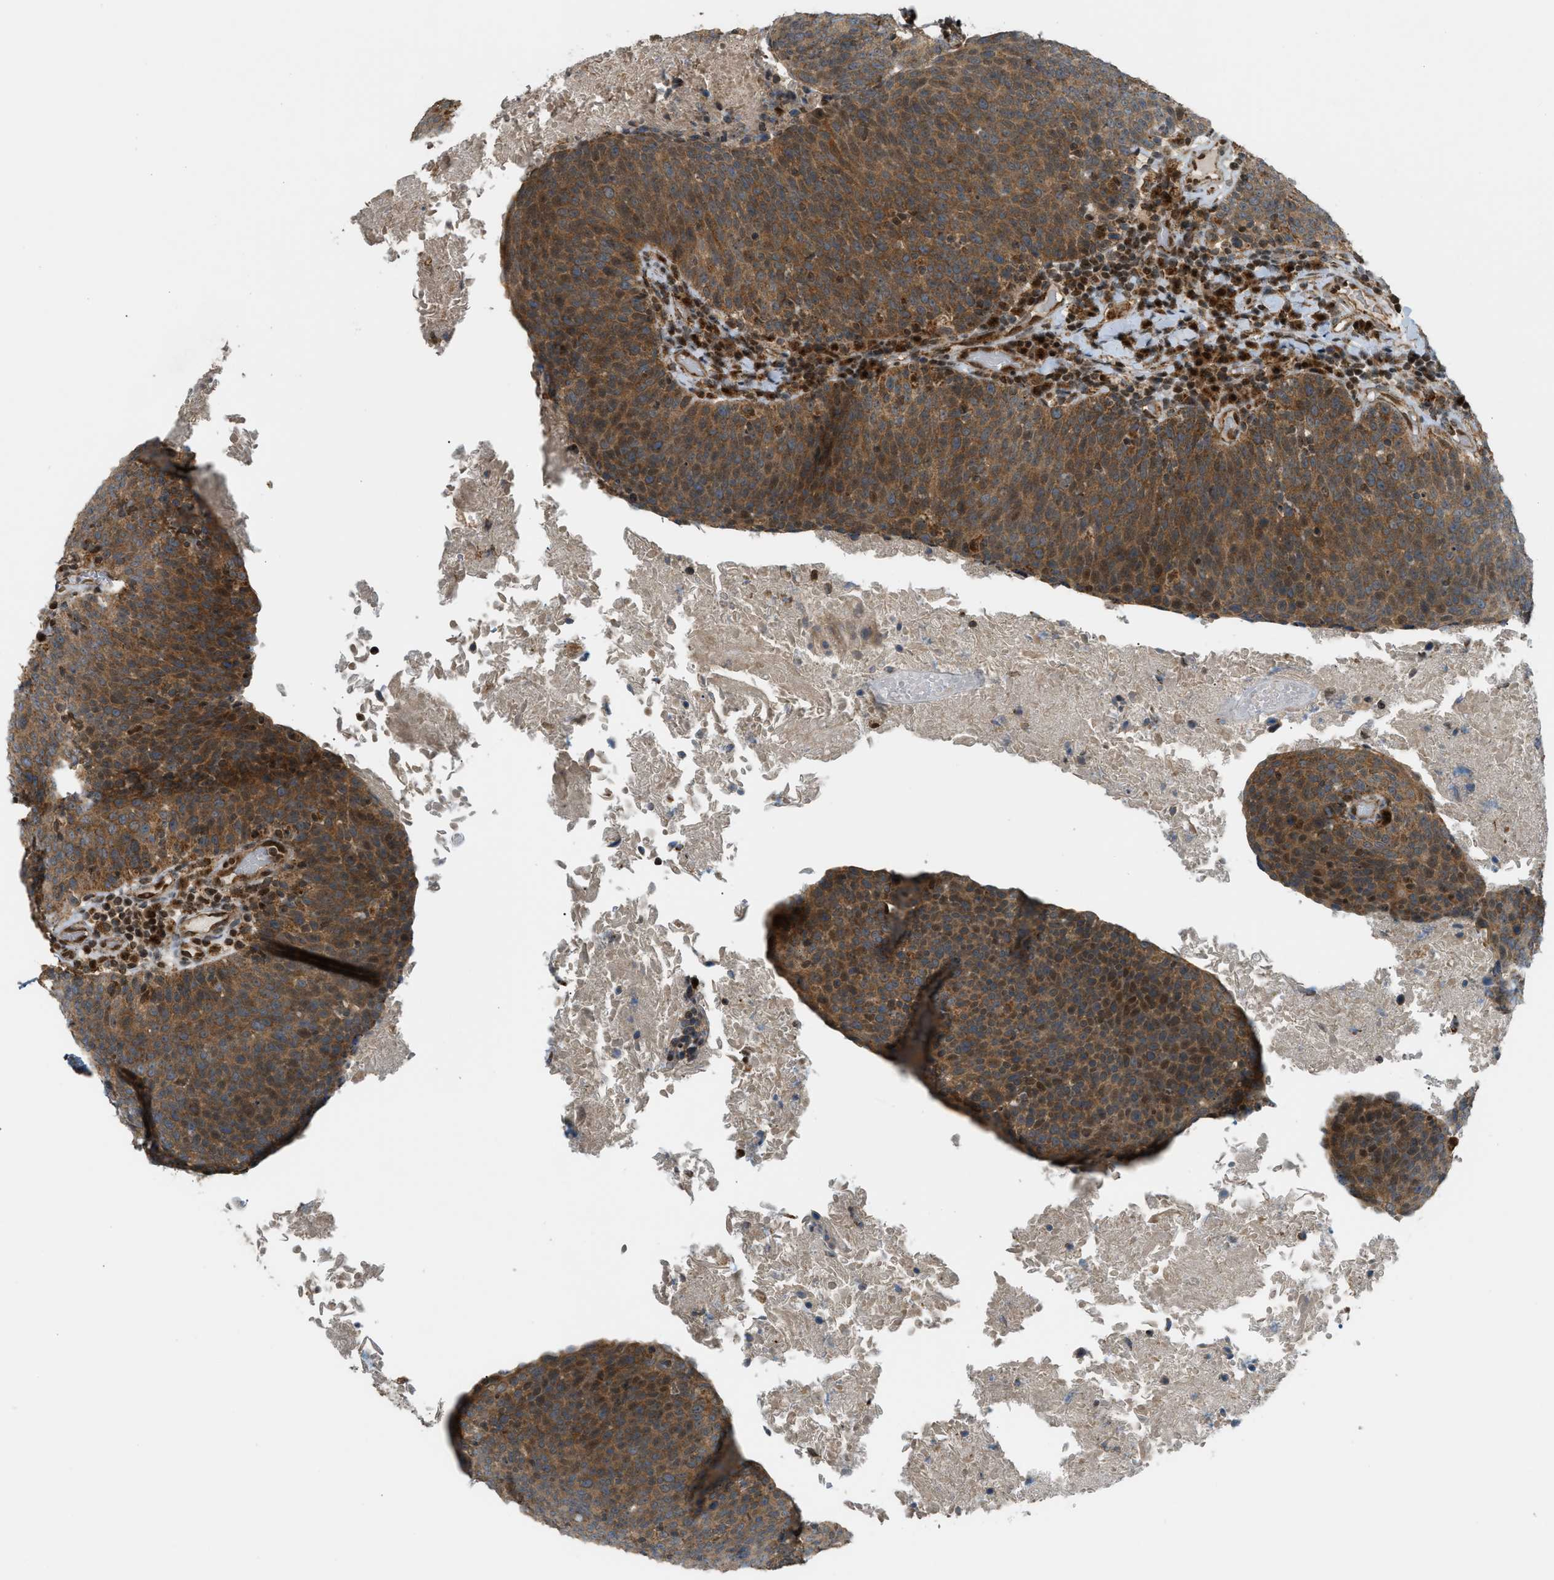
{"staining": {"intensity": "strong", "quantity": ">75%", "location": "cytoplasmic/membranous,nuclear"}, "tissue": "head and neck cancer", "cell_type": "Tumor cells", "image_type": "cancer", "snomed": [{"axis": "morphology", "description": "Squamous cell carcinoma, NOS"}, {"axis": "morphology", "description": "Squamous cell carcinoma, metastatic, NOS"}, {"axis": "topography", "description": "Lymph node"}, {"axis": "topography", "description": "Head-Neck"}], "caption": "A brown stain highlights strong cytoplasmic/membranous and nuclear expression of a protein in human head and neck cancer tumor cells. (DAB IHC with brightfield microscopy, high magnification).", "gene": "CCDC186", "patient": {"sex": "male", "age": 62}}